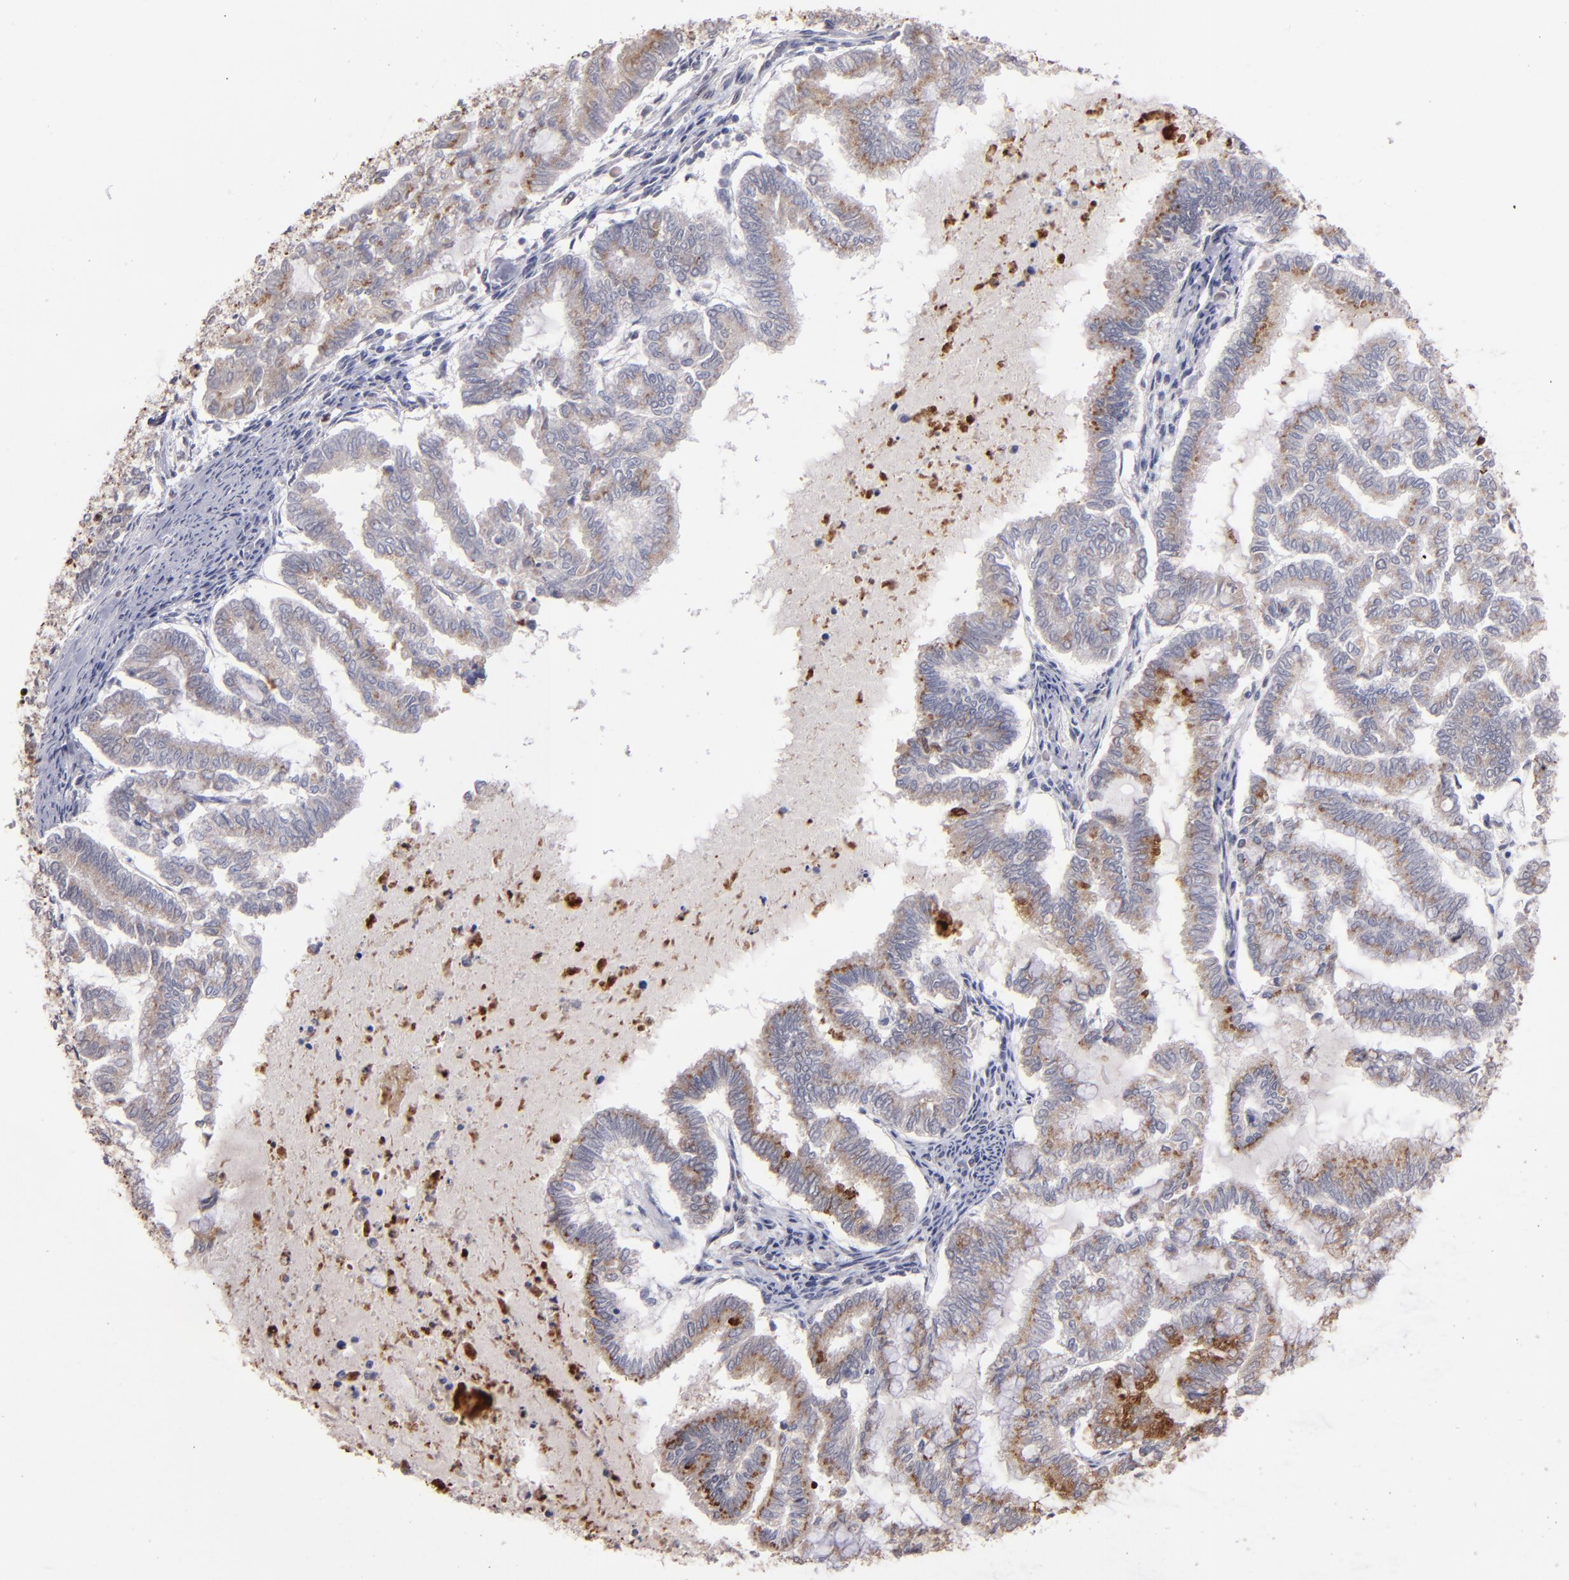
{"staining": {"intensity": "moderate", "quantity": ">75%", "location": "cytoplasmic/membranous"}, "tissue": "endometrial cancer", "cell_type": "Tumor cells", "image_type": "cancer", "snomed": [{"axis": "morphology", "description": "Adenocarcinoma, NOS"}, {"axis": "topography", "description": "Endometrium"}], "caption": "Moderate cytoplasmic/membranous expression is appreciated in about >75% of tumor cells in endometrial cancer (adenocarcinoma).", "gene": "RREB1", "patient": {"sex": "female", "age": 79}}